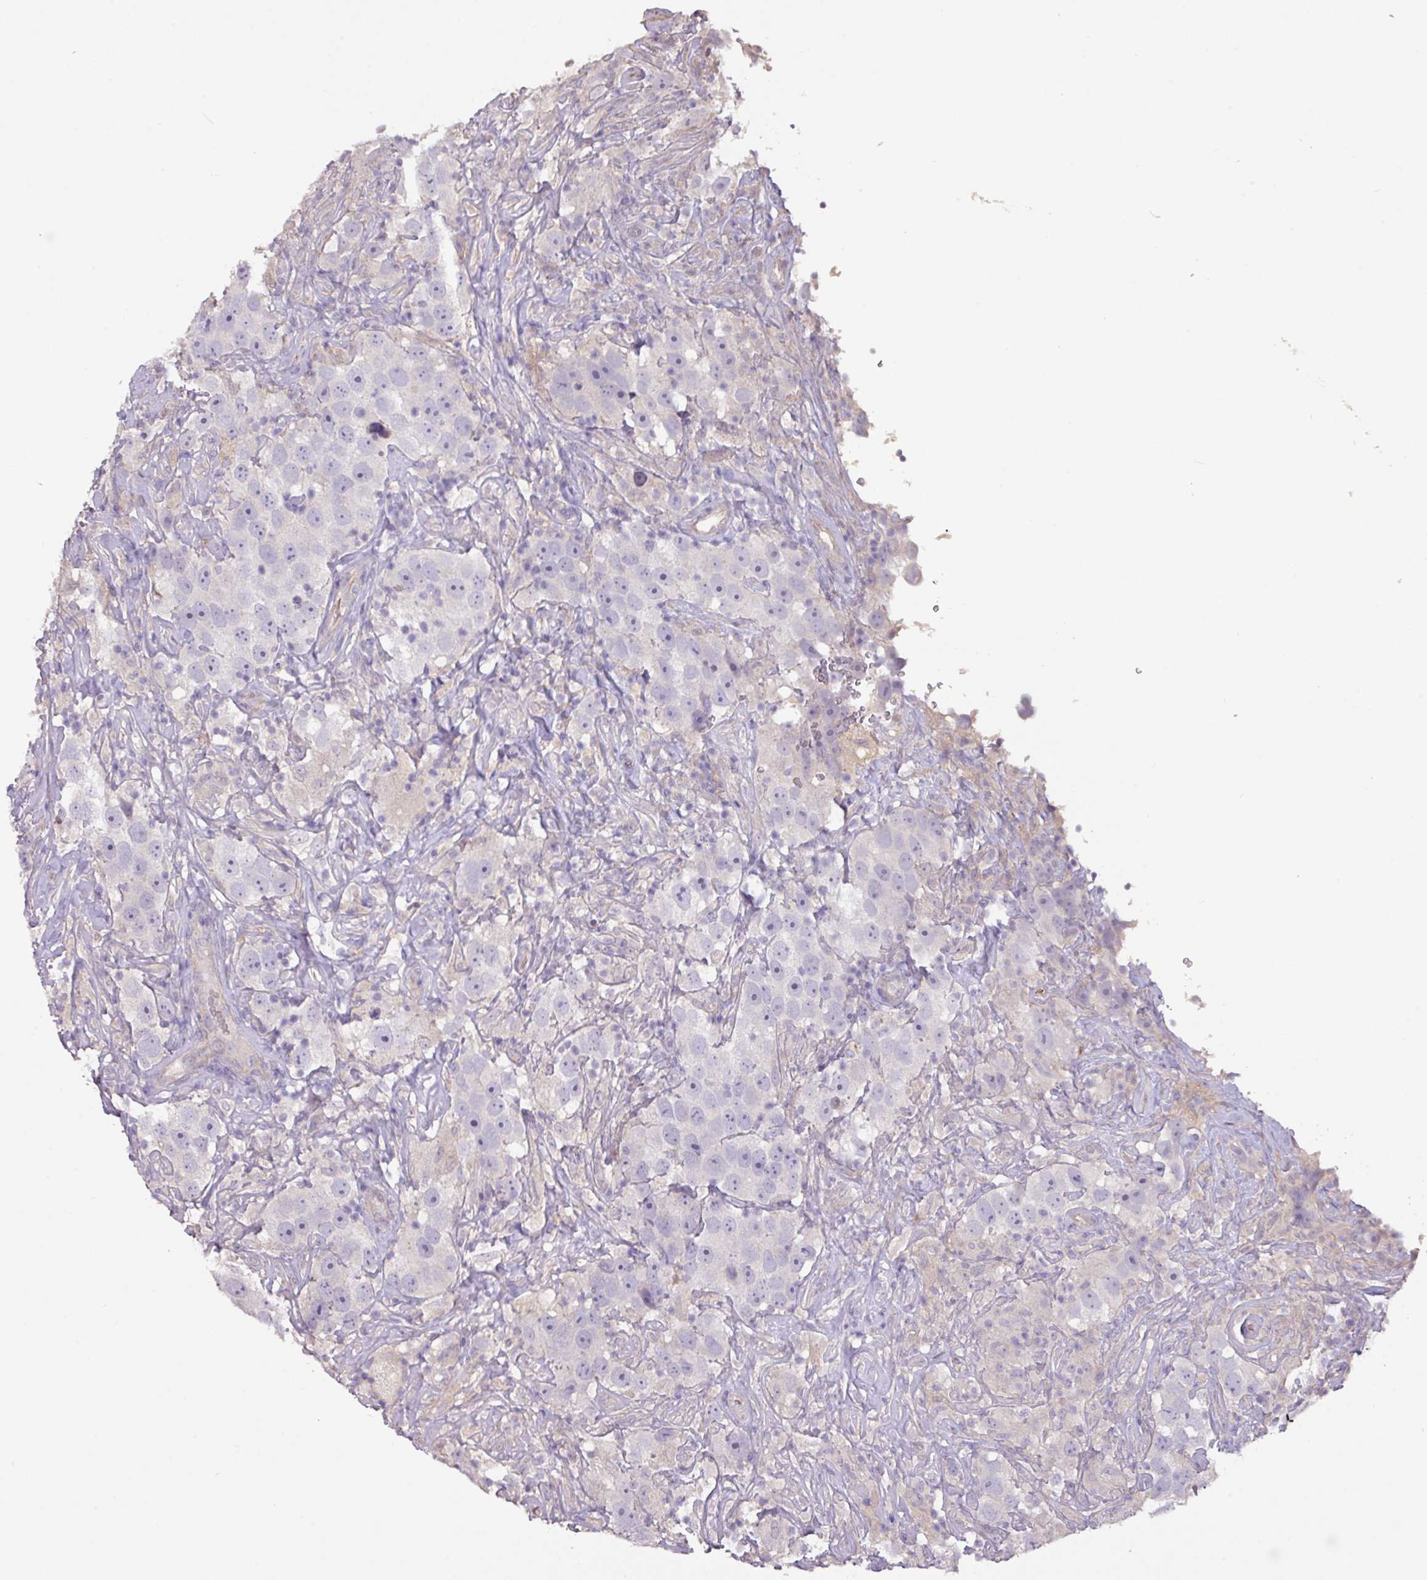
{"staining": {"intensity": "negative", "quantity": "none", "location": "none"}, "tissue": "testis cancer", "cell_type": "Tumor cells", "image_type": "cancer", "snomed": [{"axis": "morphology", "description": "Seminoma, NOS"}, {"axis": "topography", "description": "Testis"}], "caption": "Tumor cells are negative for protein expression in human seminoma (testis).", "gene": "PRADC1", "patient": {"sex": "male", "age": 49}}